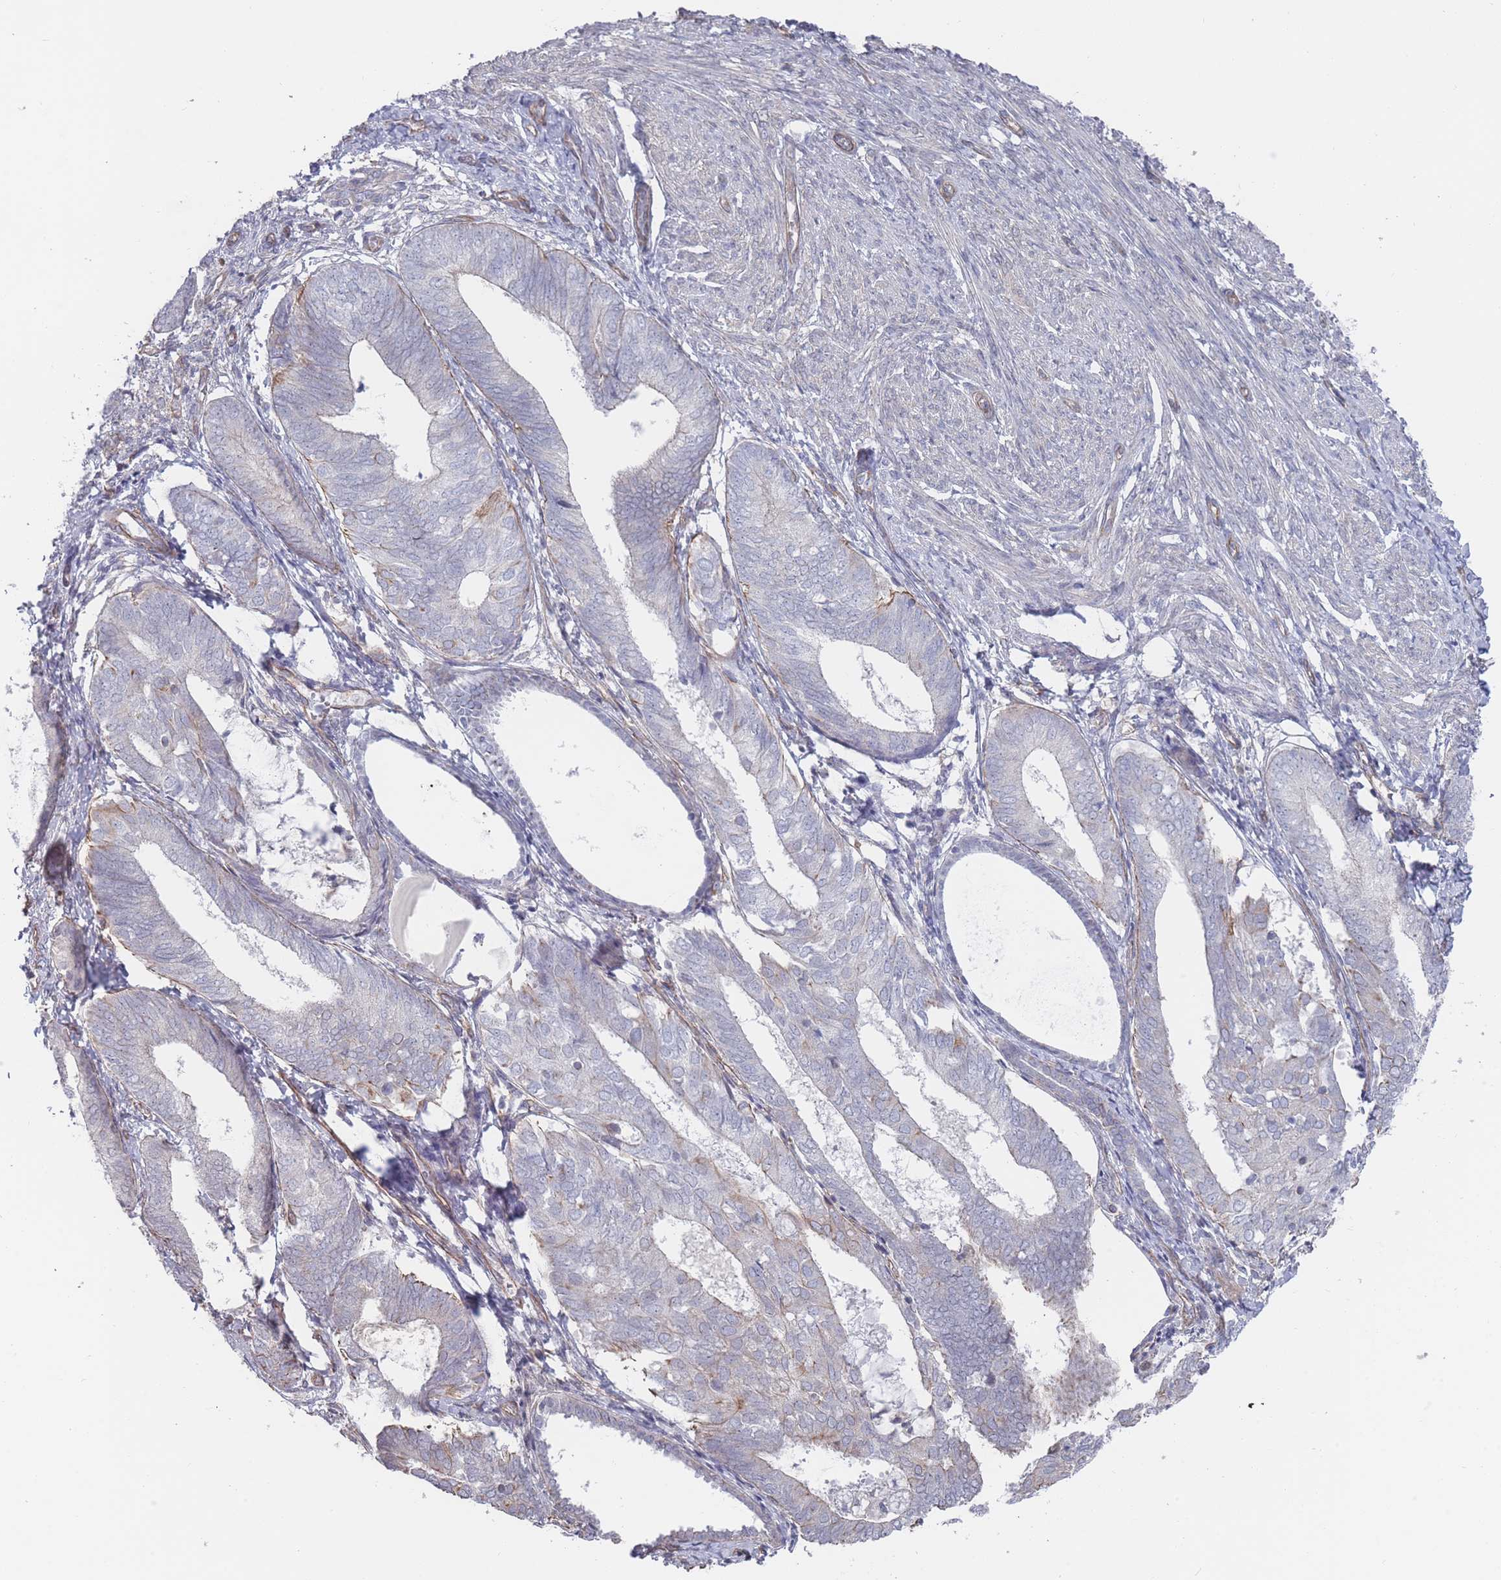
{"staining": {"intensity": "negative", "quantity": "none", "location": "none"}, "tissue": "endometrial cancer", "cell_type": "Tumor cells", "image_type": "cancer", "snomed": [{"axis": "morphology", "description": "Adenocarcinoma, NOS"}, {"axis": "topography", "description": "Endometrium"}], "caption": "This is an IHC photomicrograph of human endometrial cancer (adenocarcinoma). There is no staining in tumor cells.", "gene": "SLC1A6", "patient": {"sex": "female", "age": 87}}